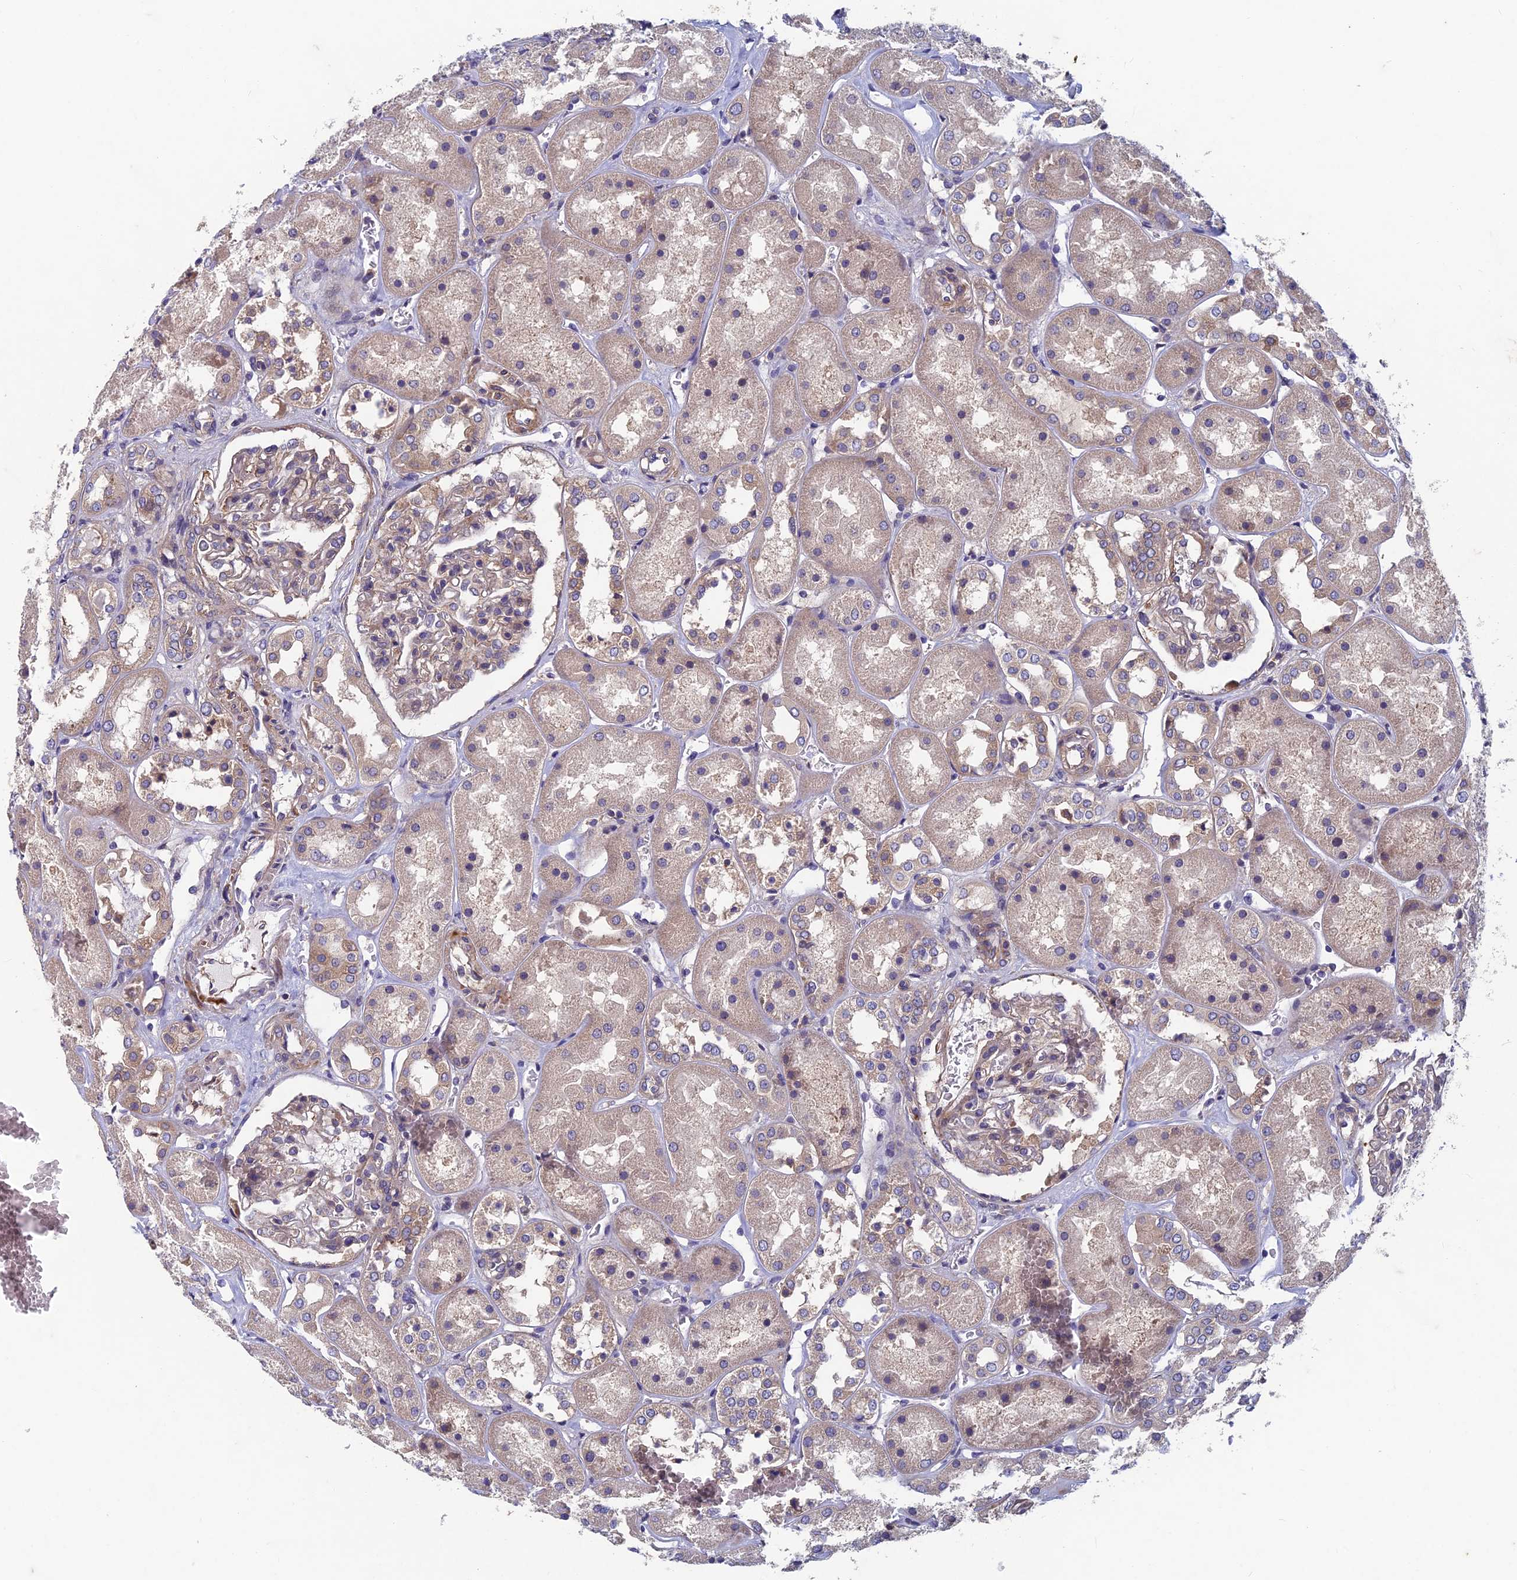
{"staining": {"intensity": "weak", "quantity": "25%-75%", "location": "cytoplasmic/membranous"}, "tissue": "kidney", "cell_type": "Cells in glomeruli", "image_type": "normal", "snomed": [{"axis": "morphology", "description": "Normal tissue, NOS"}, {"axis": "topography", "description": "Kidney"}], "caption": "Immunohistochemistry of unremarkable kidney displays low levels of weak cytoplasmic/membranous positivity in approximately 25%-75% of cells in glomeruli. (DAB (3,3'-diaminobenzidine) IHC with brightfield microscopy, high magnification).", "gene": "NCAPG", "patient": {"sex": "male", "age": 70}}